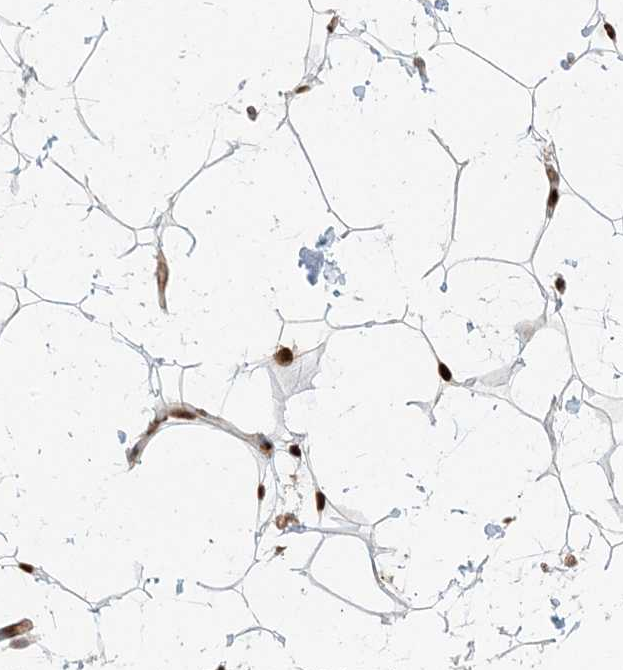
{"staining": {"intensity": "strong", "quantity": ">75%", "location": "nuclear"}, "tissue": "adipose tissue", "cell_type": "Adipocytes", "image_type": "normal", "snomed": [{"axis": "morphology", "description": "Normal tissue, NOS"}, {"axis": "topography", "description": "Breast"}], "caption": "The image displays staining of benign adipose tissue, revealing strong nuclear protein expression (brown color) within adipocytes. Immunohistochemistry (ihc) stains the protein of interest in brown and the nuclei are stained blue.", "gene": "CKS1B", "patient": {"sex": "female", "age": 26}}